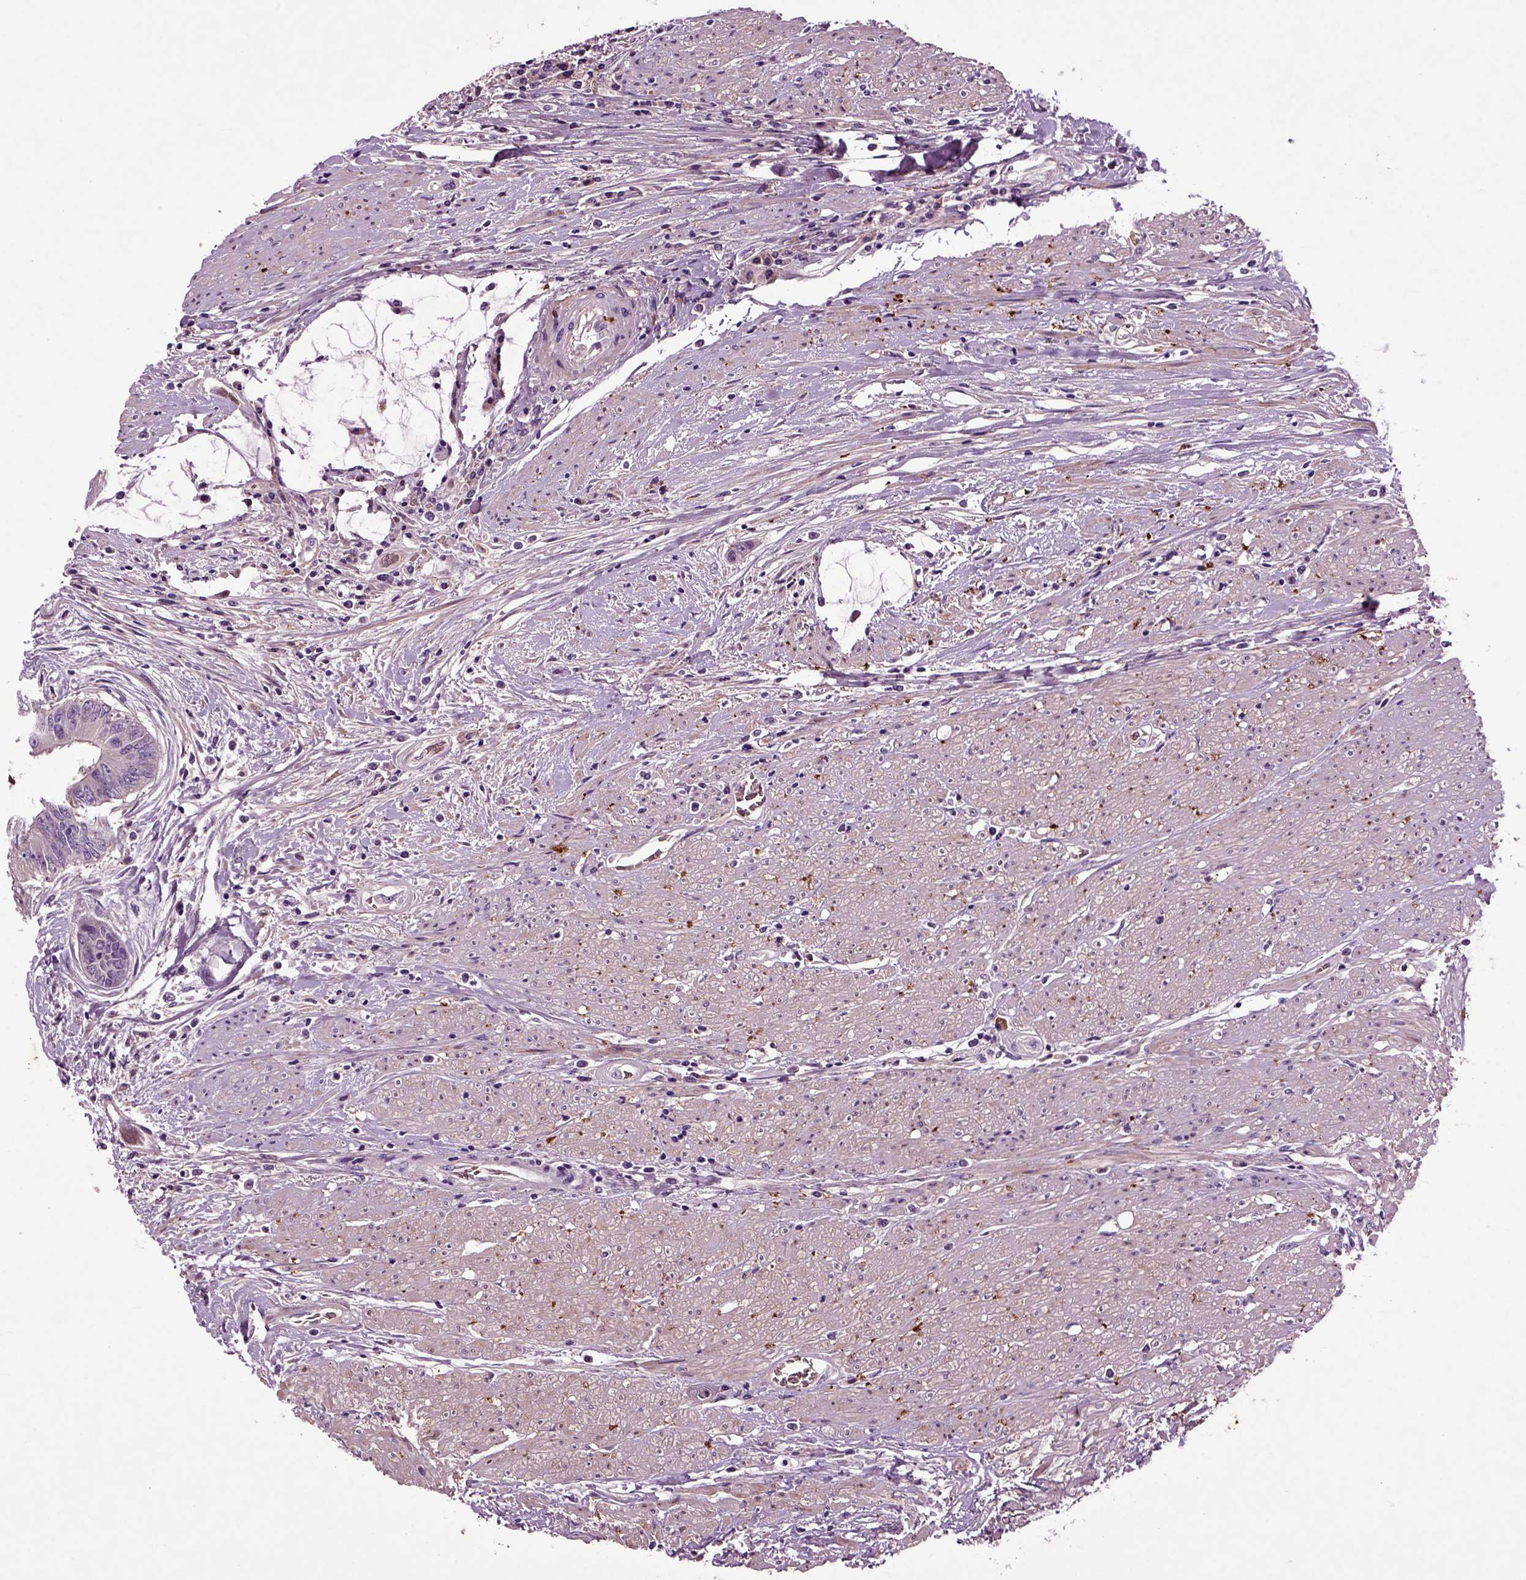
{"staining": {"intensity": "moderate", "quantity": "<25%", "location": "cytoplasmic/membranous"}, "tissue": "colorectal cancer", "cell_type": "Tumor cells", "image_type": "cancer", "snomed": [{"axis": "morphology", "description": "Adenocarcinoma, NOS"}, {"axis": "topography", "description": "Rectum"}], "caption": "Immunohistochemistry (IHC) micrograph of neoplastic tissue: colorectal cancer (adenocarcinoma) stained using IHC reveals low levels of moderate protein expression localized specifically in the cytoplasmic/membranous of tumor cells, appearing as a cytoplasmic/membranous brown color.", "gene": "SPON1", "patient": {"sex": "male", "age": 59}}